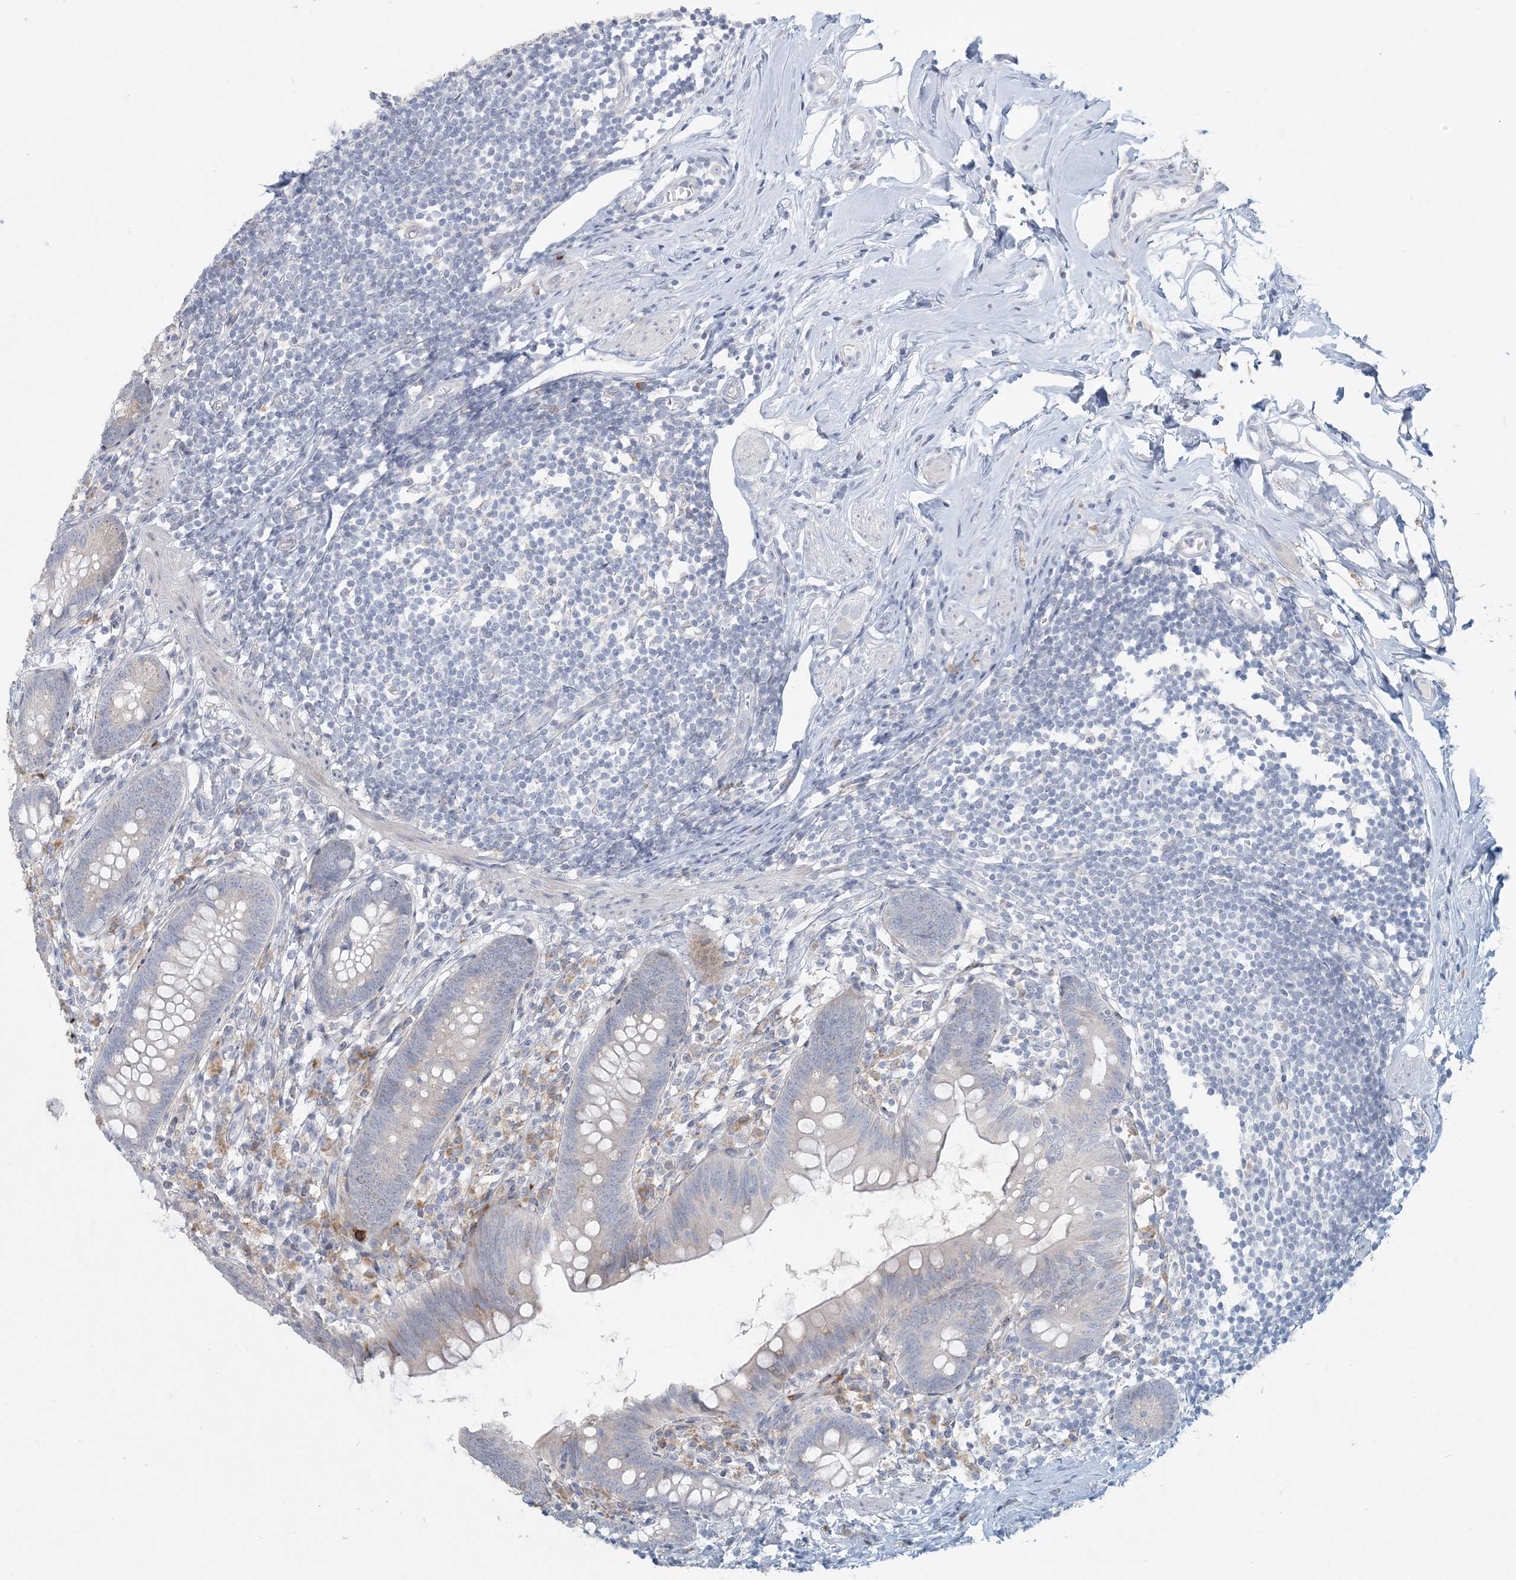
{"staining": {"intensity": "negative", "quantity": "none", "location": "none"}, "tissue": "appendix", "cell_type": "Glandular cells", "image_type": "normal", "snomed": [{"axis": "morphology", "description": "Normal tissue, NOS"}, {"axis": "topography", "description": "Appendix"}], "caption": "Appendix stained for a protein using IHC reveals no positivity glandular cells.", "gene": "ZNF385D", "patient": {"sex": "female", "age": 62}}